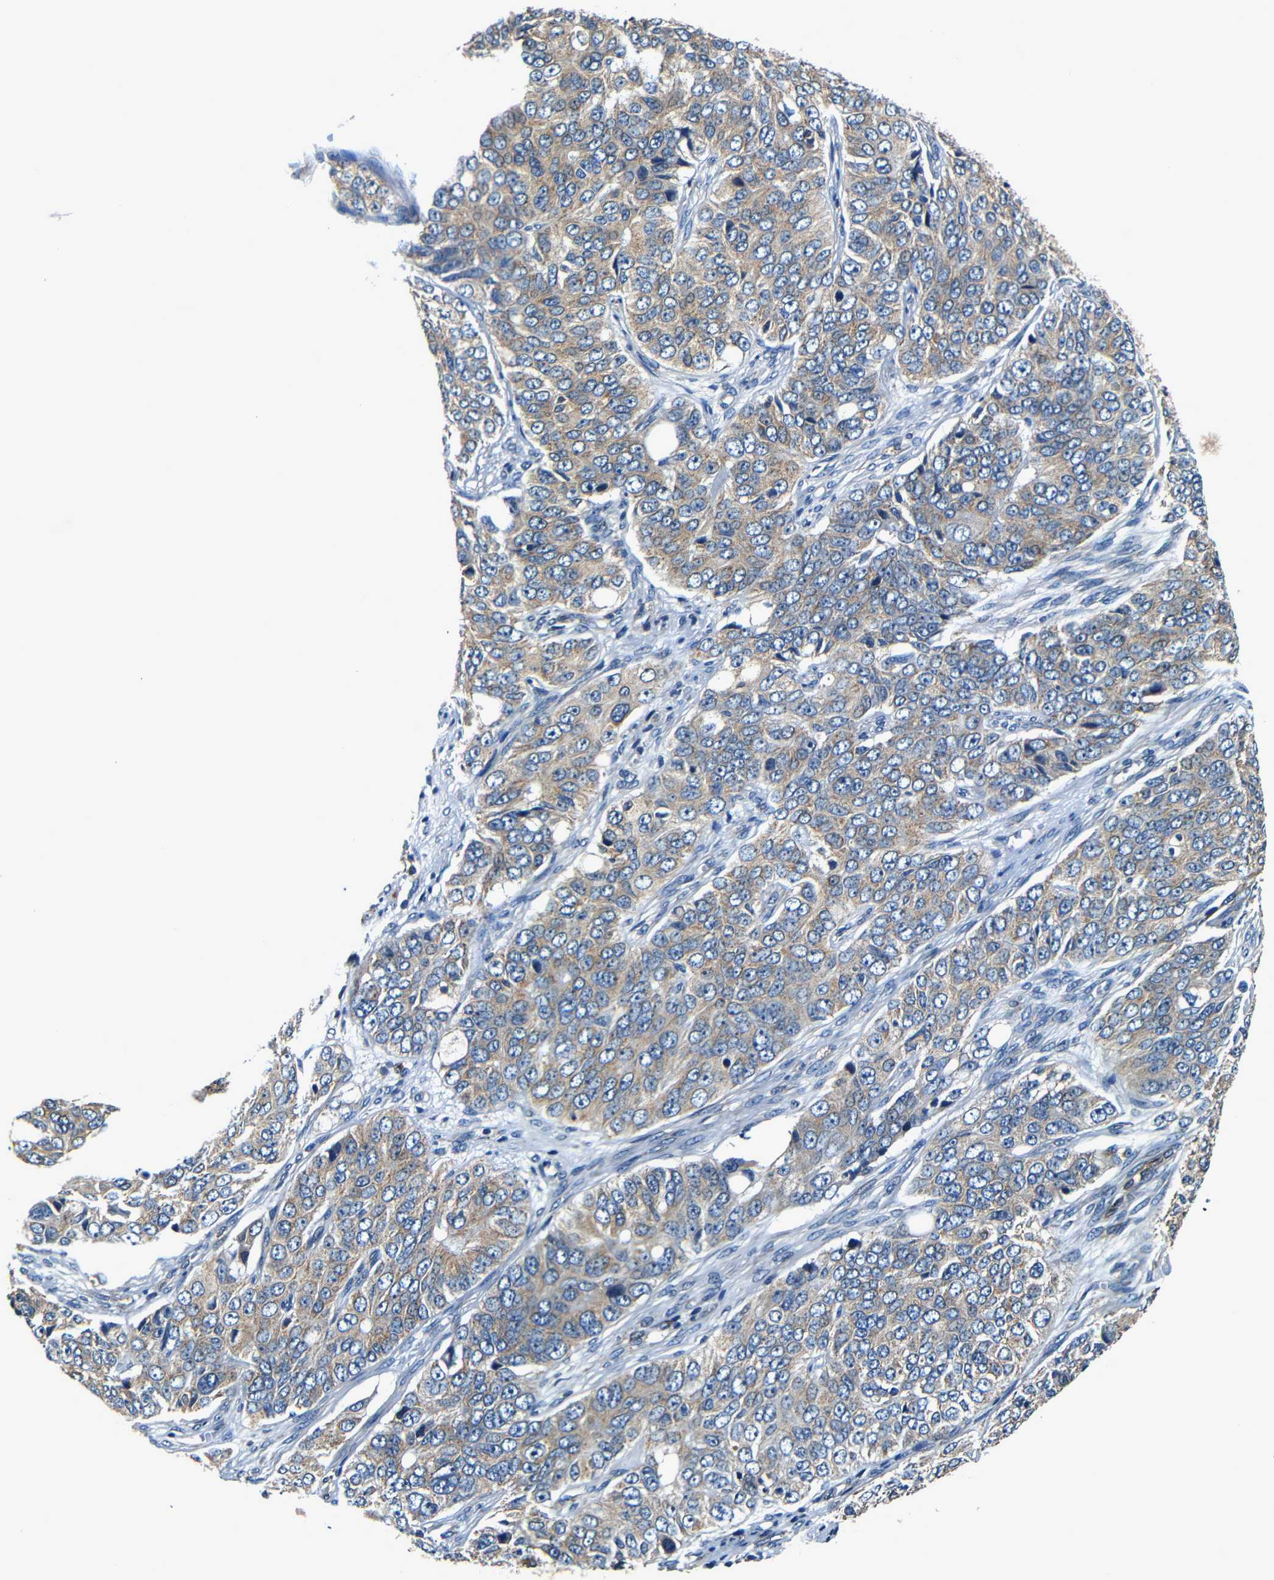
{"staining": {"intensity": "weak", "quantity": ">75%", "location": "cytoplasmic/membranous"}, "tissue": "ovarian cancer", "cell_type": "Tumor cells", "image_type": "cancer", "snomed": [{"axis": "morphology", "description": "Carcinoma, endometroid"}, {"axis": "topography", "description": "Ovary"}], "caption": "A photomicrograph of endometroid carcinoma (ovarian) stained for a protein reveals weak cytoplasmic/membranous brown staining in tumor cells.", "gene": "MTX1", "patient": {"sex": "female", "age": 51}}